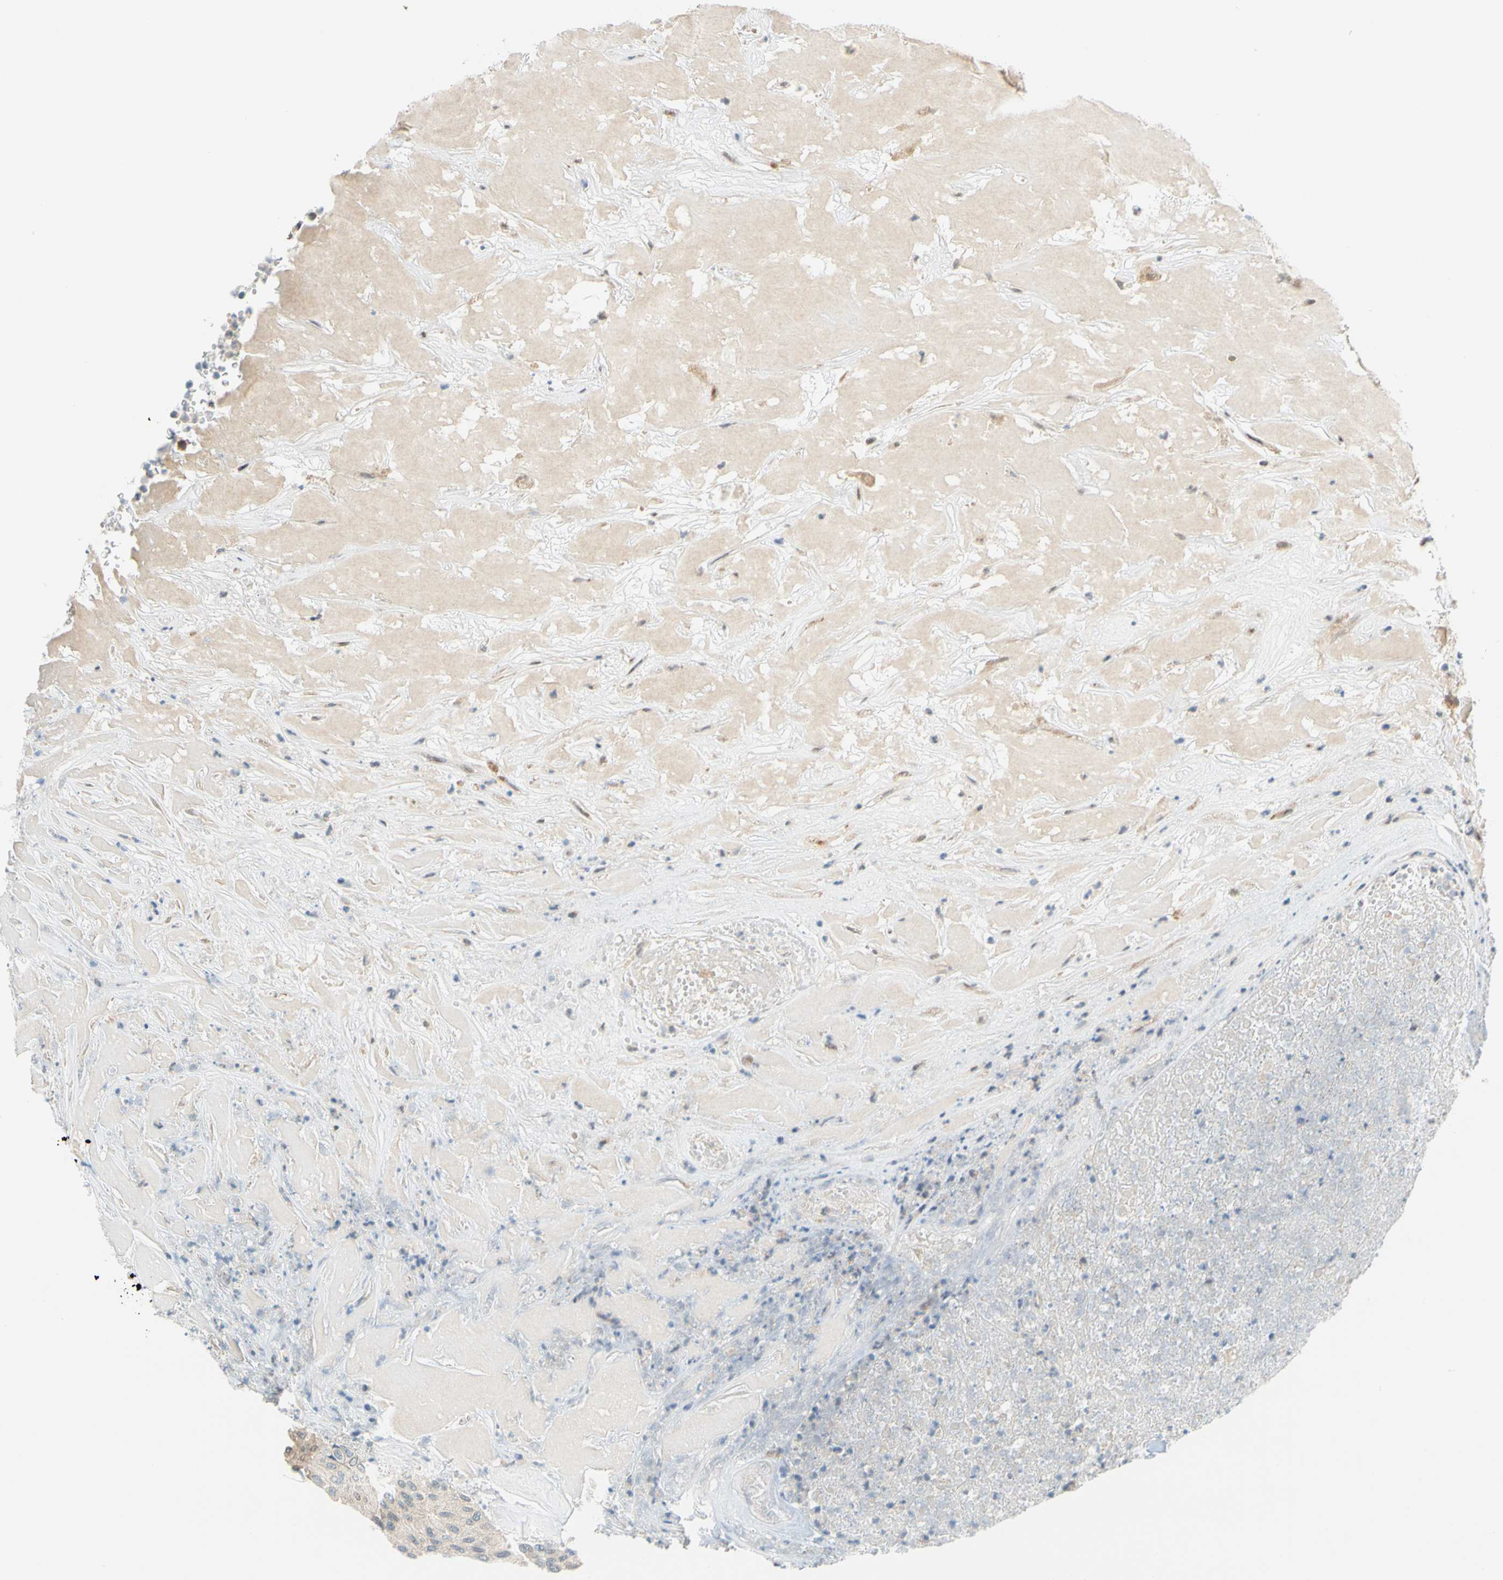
{"staining": {"intensity": "weak", "quantity": "25%-75%", "location": "cytoplasmic/membranous"}, "tissue": "urothelial cancer", "cell_type": "Tumor cells", "image_type": "cancer", "snomed": [{"axis": "morphology", "description": "Urothelial carcinoma, High grade"}, {"axis": "topography", "description": "Urinary bladder"}], "caption": "High-magnification brightfield microscopy of high-grade urothelial carcinoma stained with DAB (brown) and counterstained with hematoxylin (blue). tumor cells exhibit weak cytoplasmic/membranous staining is appreciated in about25%-75% of cells.", "gene": "MAPK9", "patient": {"sex": "male", "age": 66}}